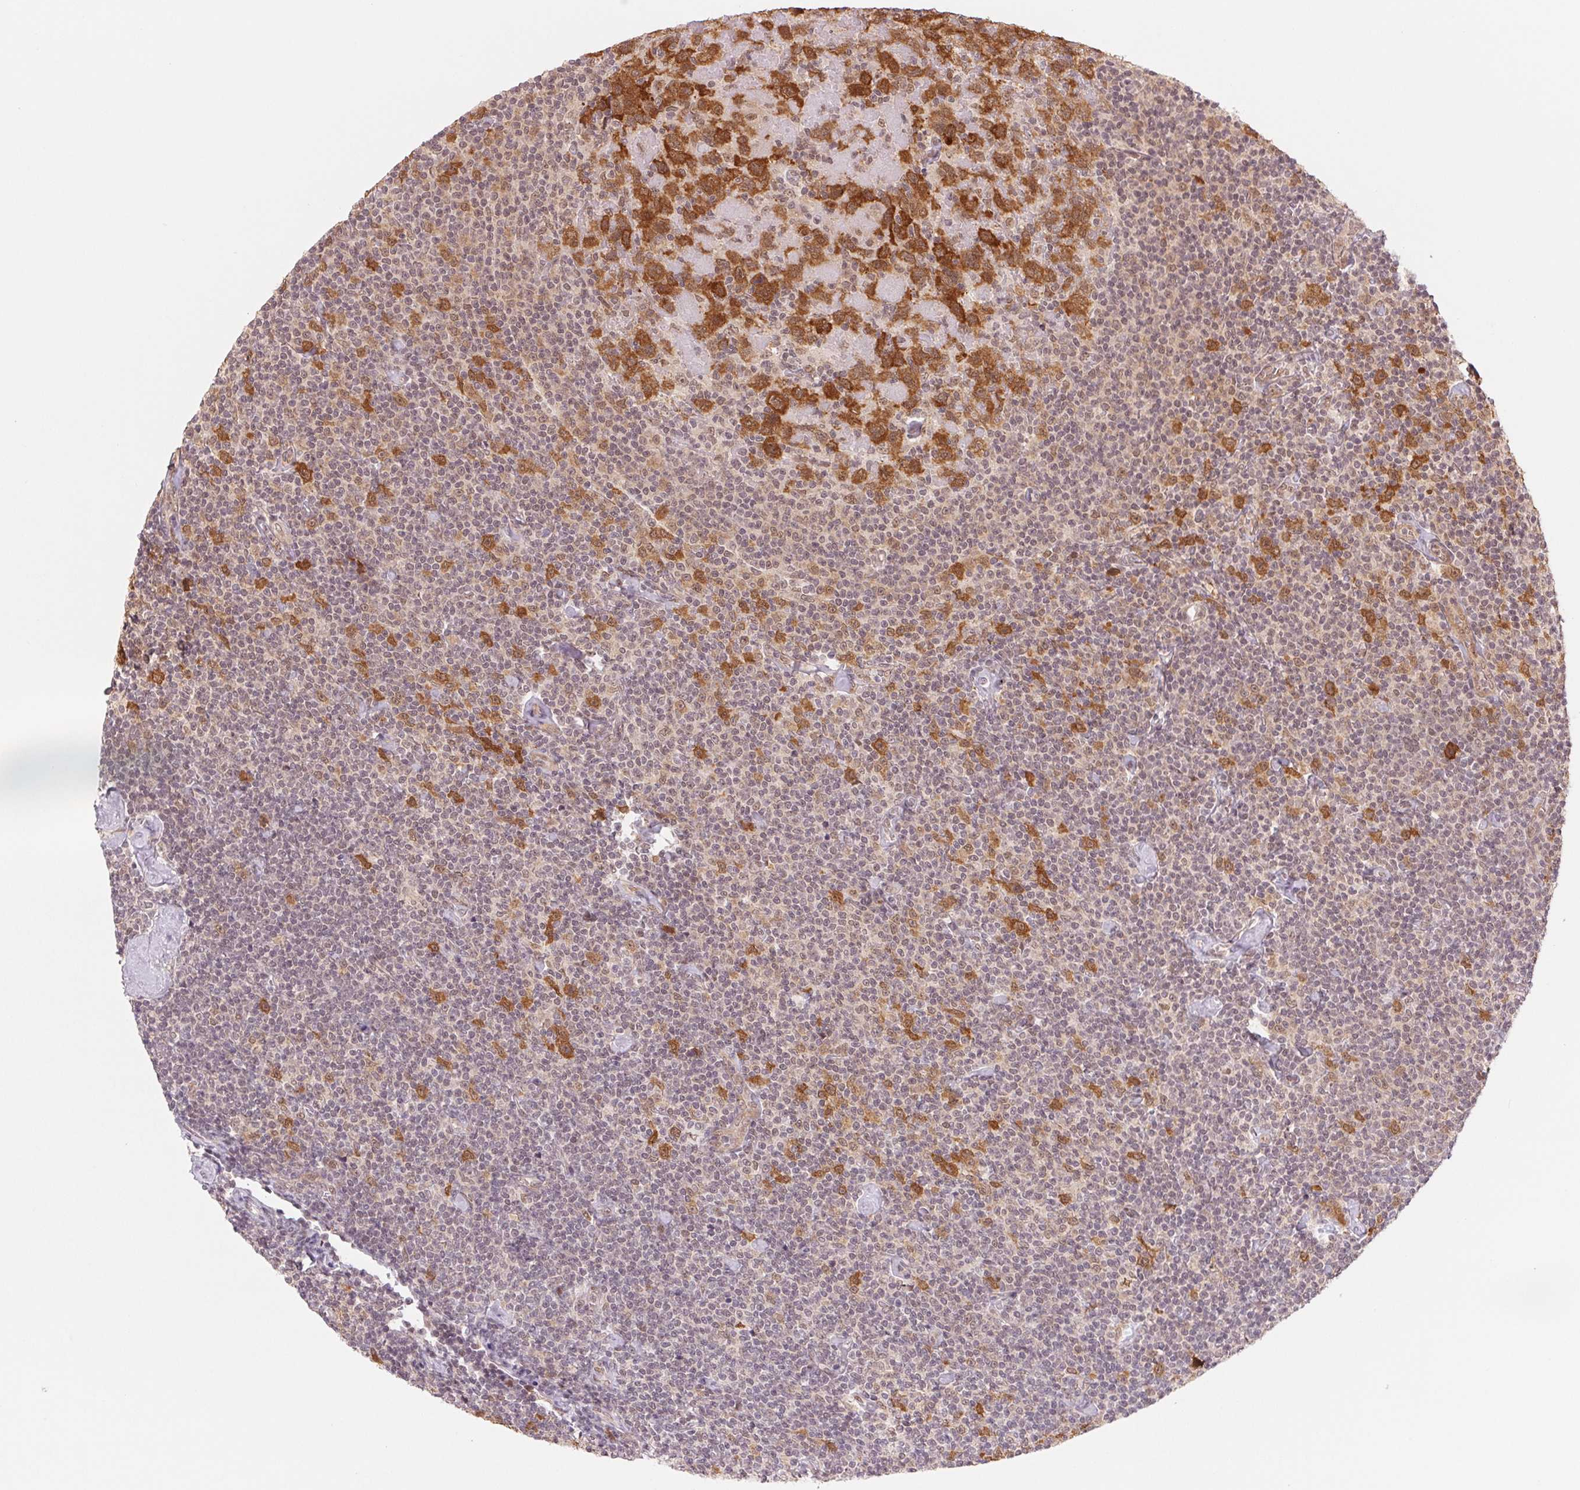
{"staining": {"intensity": "strong", "quantity": "<25%", "location": "cytoplasmic/membranous,nuclear"}, "tissue": "lymphoma", "cell_type": "Tumor cells", "image_type": "cancer", "snomed": [{"axis": "morphology", "description": "Malignant lymphoma, non-Hodgkin's type, Low grade"}, {"axis": "topography", "description": "Lymph node"}], "caption": "There is medium levels of strong cytoplasmic/membranous and nuclear staining in tumor cells of lymphoma, as demonstrated by immunohistochemical staining (brown color).", "gene": "DNAJB6", "patient": {"sex": "male", "age": 81}}